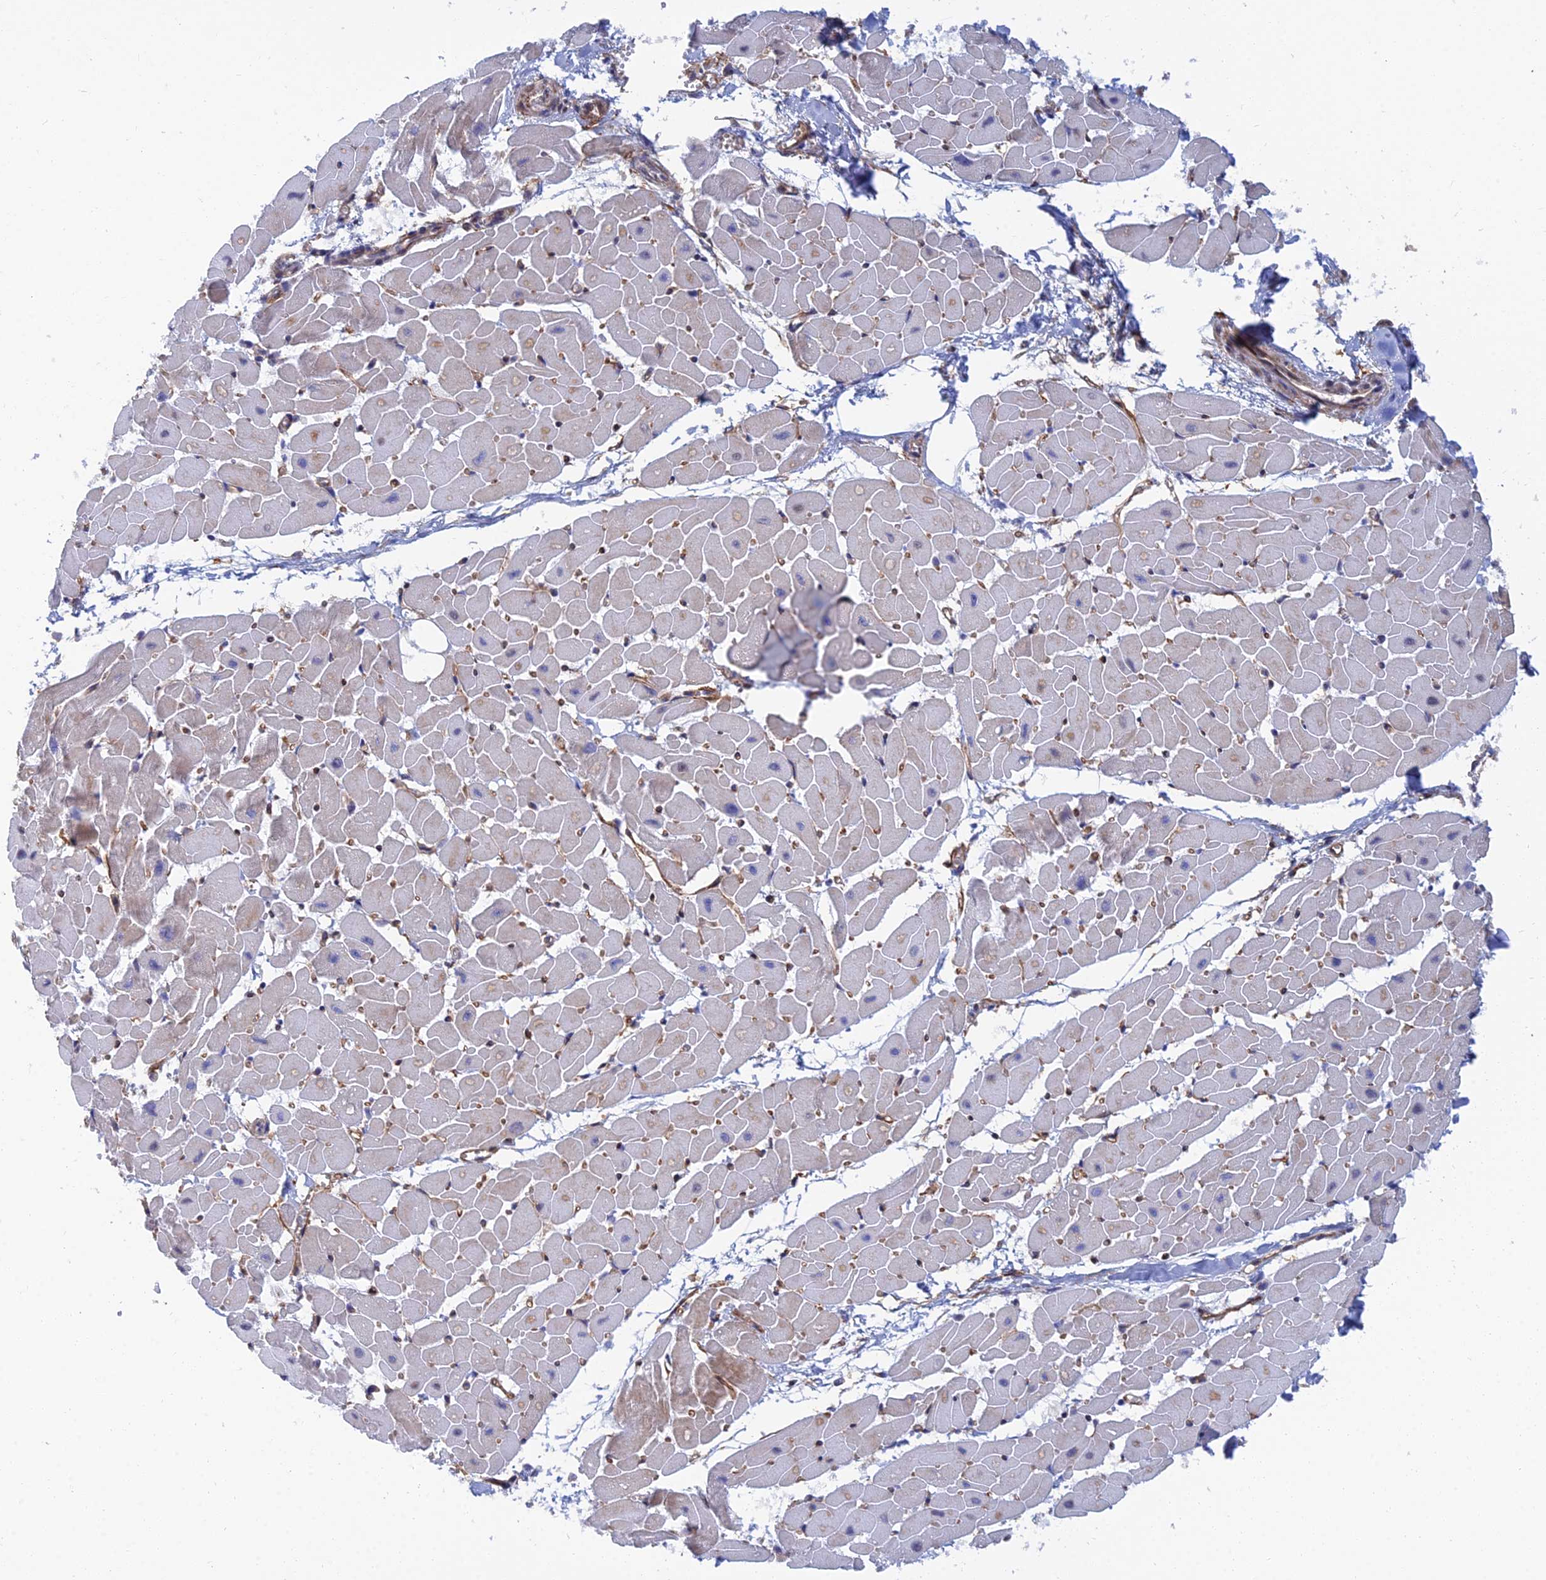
{"staining": {"intensity": "weak", "quantity": "<25%", "location": "cytoplasmic/membranous"}, "tissue": "heart muscle", "cell_type": "Cardiomyocytes", "image_type": "normal", "snomed": [{"axis": "morphology", "description": "Normal tissue, NOS"}, {"axis": "topography", "description": "Heart"}], "caption": "This is an IHC photomicrograph of unremarkable human heart muscle. There is no positivity in cardiomyocytes.", "gene": "TRIM43B", "patient": {"sex": "female", "age": 19}}